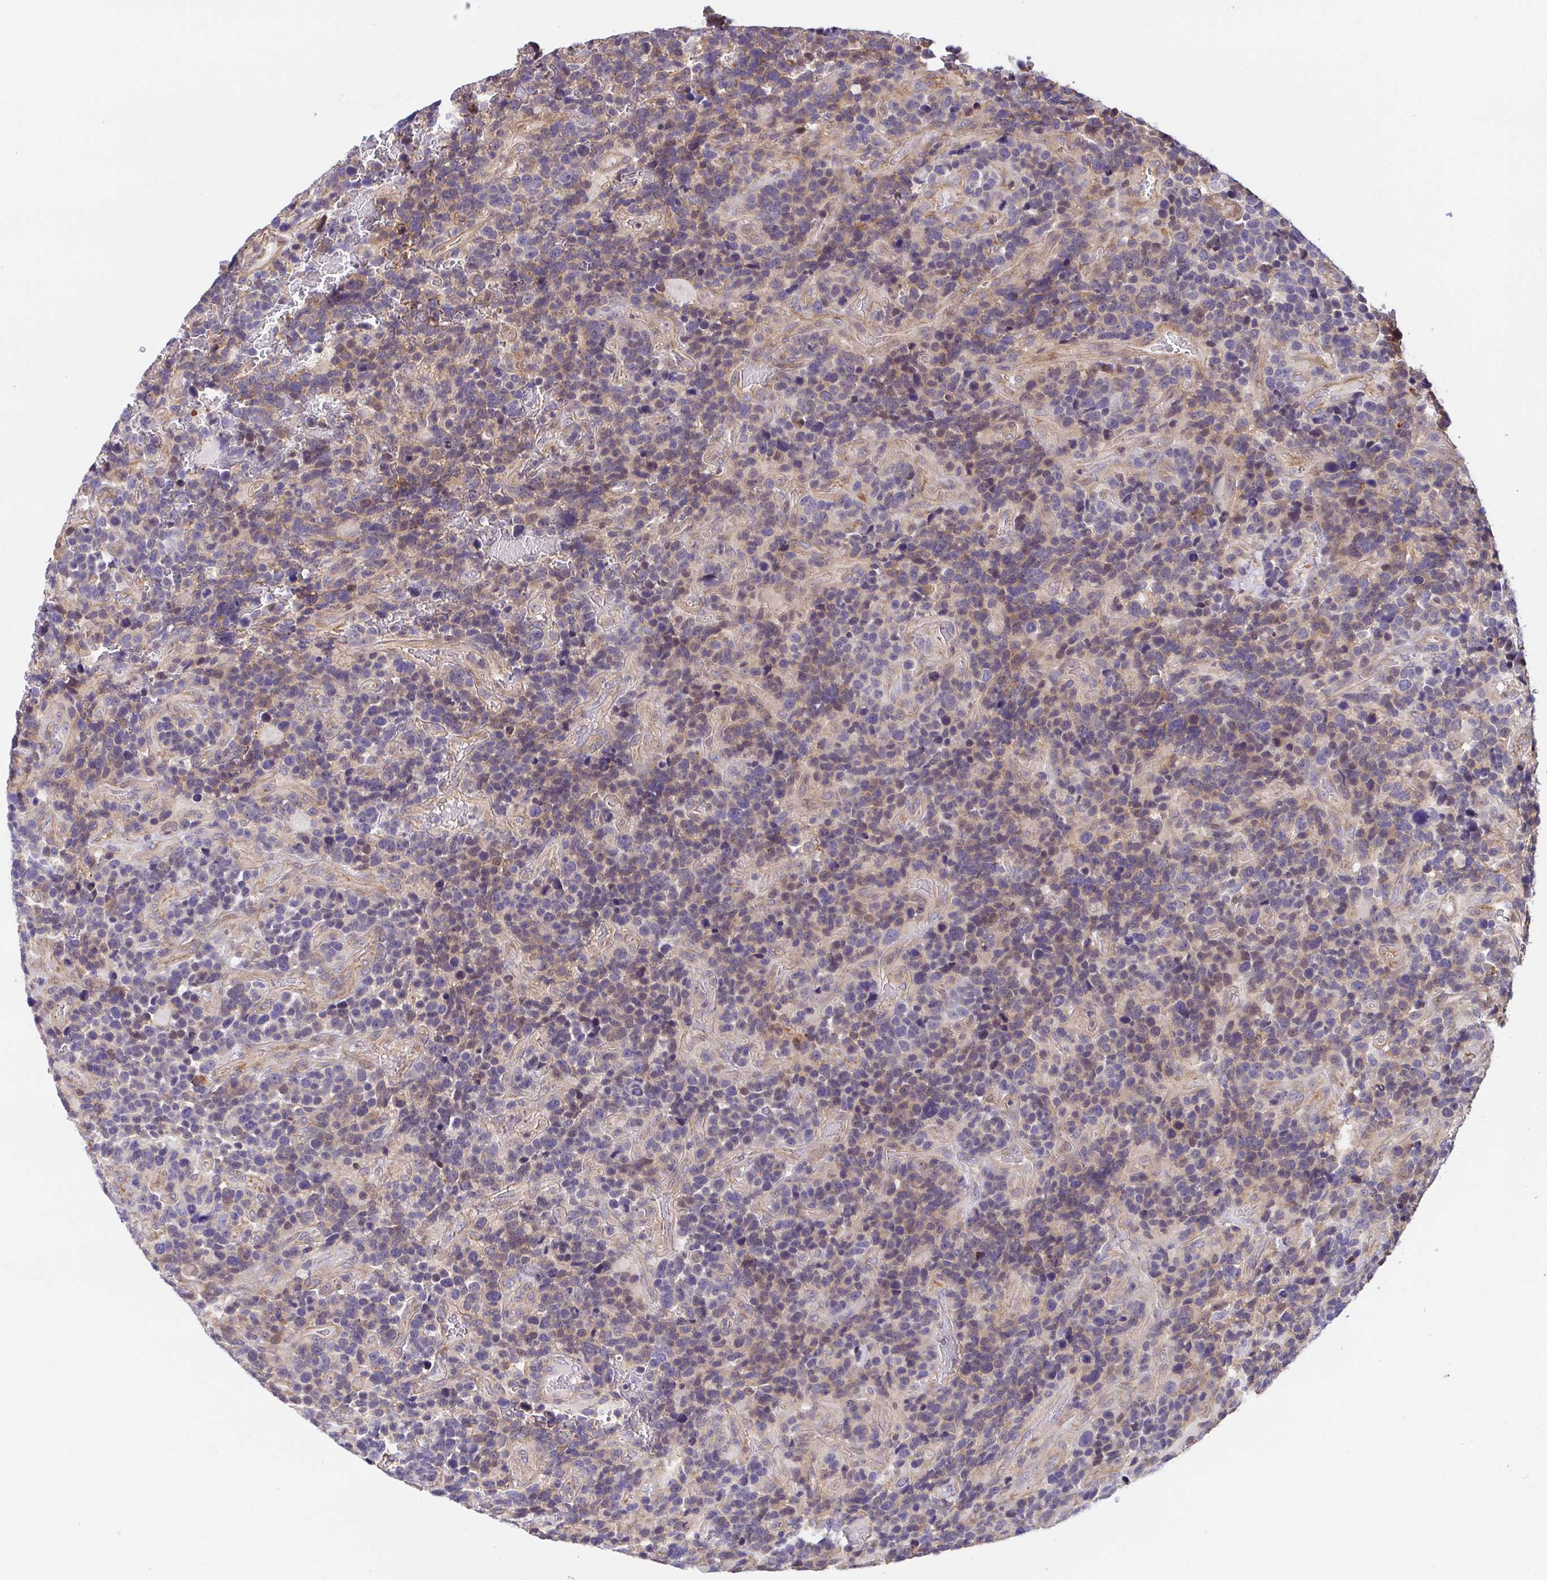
{"staining": {"intensity": "moderate", "quantity": "<25%", "location": "cytoplasmic/membranous,nuclear"}, "tissue": "glioma", "cell_type": "Tumor cells", "image_type": "cancer", "snomed": [{"axis": "morphology", "description": "Glioma, malignant, High grade"}, {"axis": "topography", "description": "Brain"}], "caption": "A micrograph of glioma stained for a protein displays moderate cytoplasmic/membranous and nuclear brown staining in tumor cells.", "gene": "PREPL", "patient": {"sex": "male", "age": 33}}